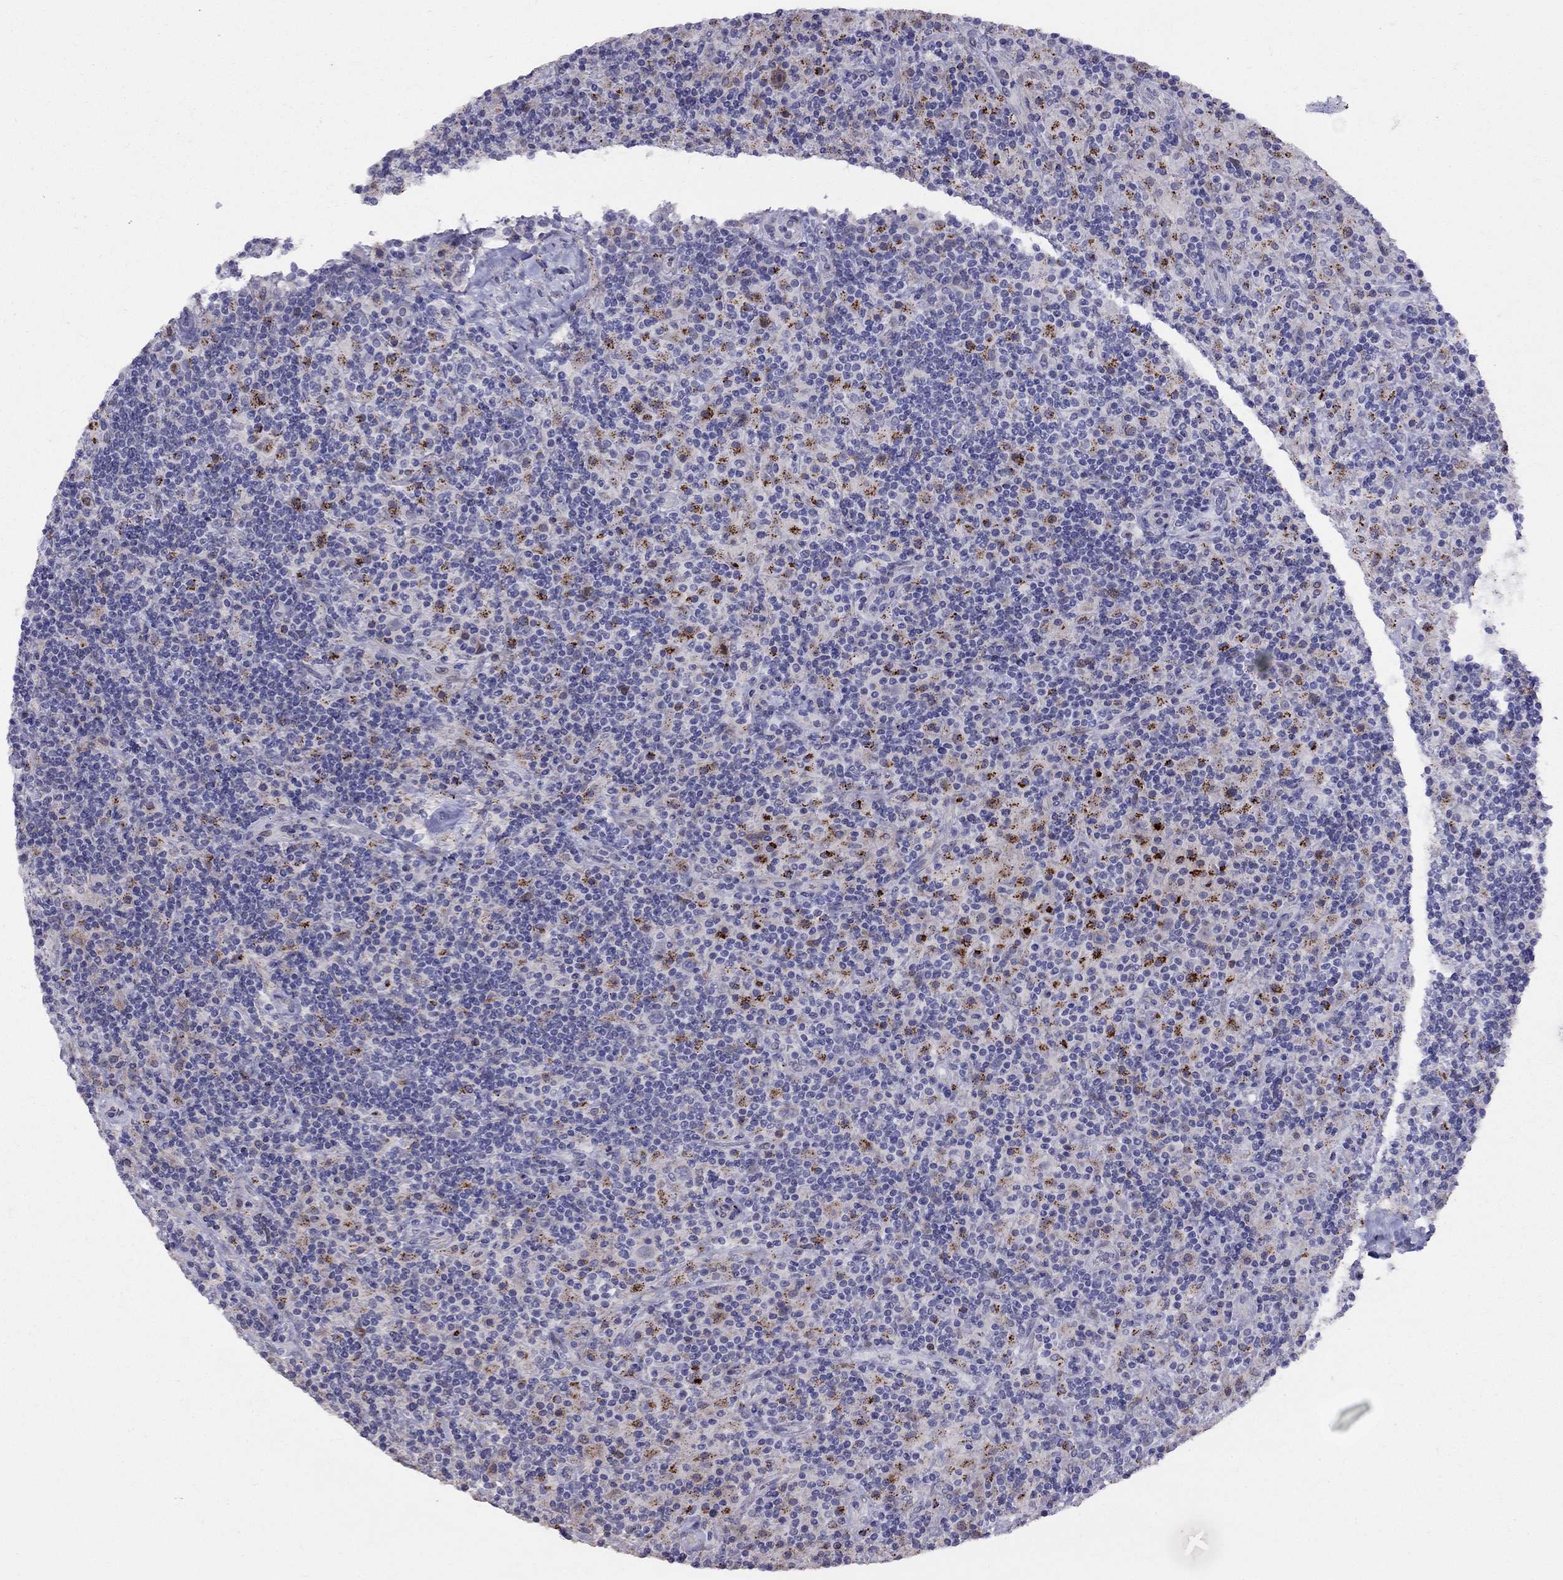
{"staining": {"intensity": "negative", "quantity": "none", "location": "none"}, "tissue": "lymphoma", "cell_type": "Tumor cells", "image_type": "cancer", "snomed": [{"axis": "morphology", "description": "Hodgkin's disease, NOS"}, {"axis": "topography", "description": "Lymph node"}], "caption": "A histopathology image of Hodgkin's disease stained for a protein exhibits no brown staining in tumor cells.", "gene": "MAGEB4", "patient": {"sex": "male", "age": 70}}